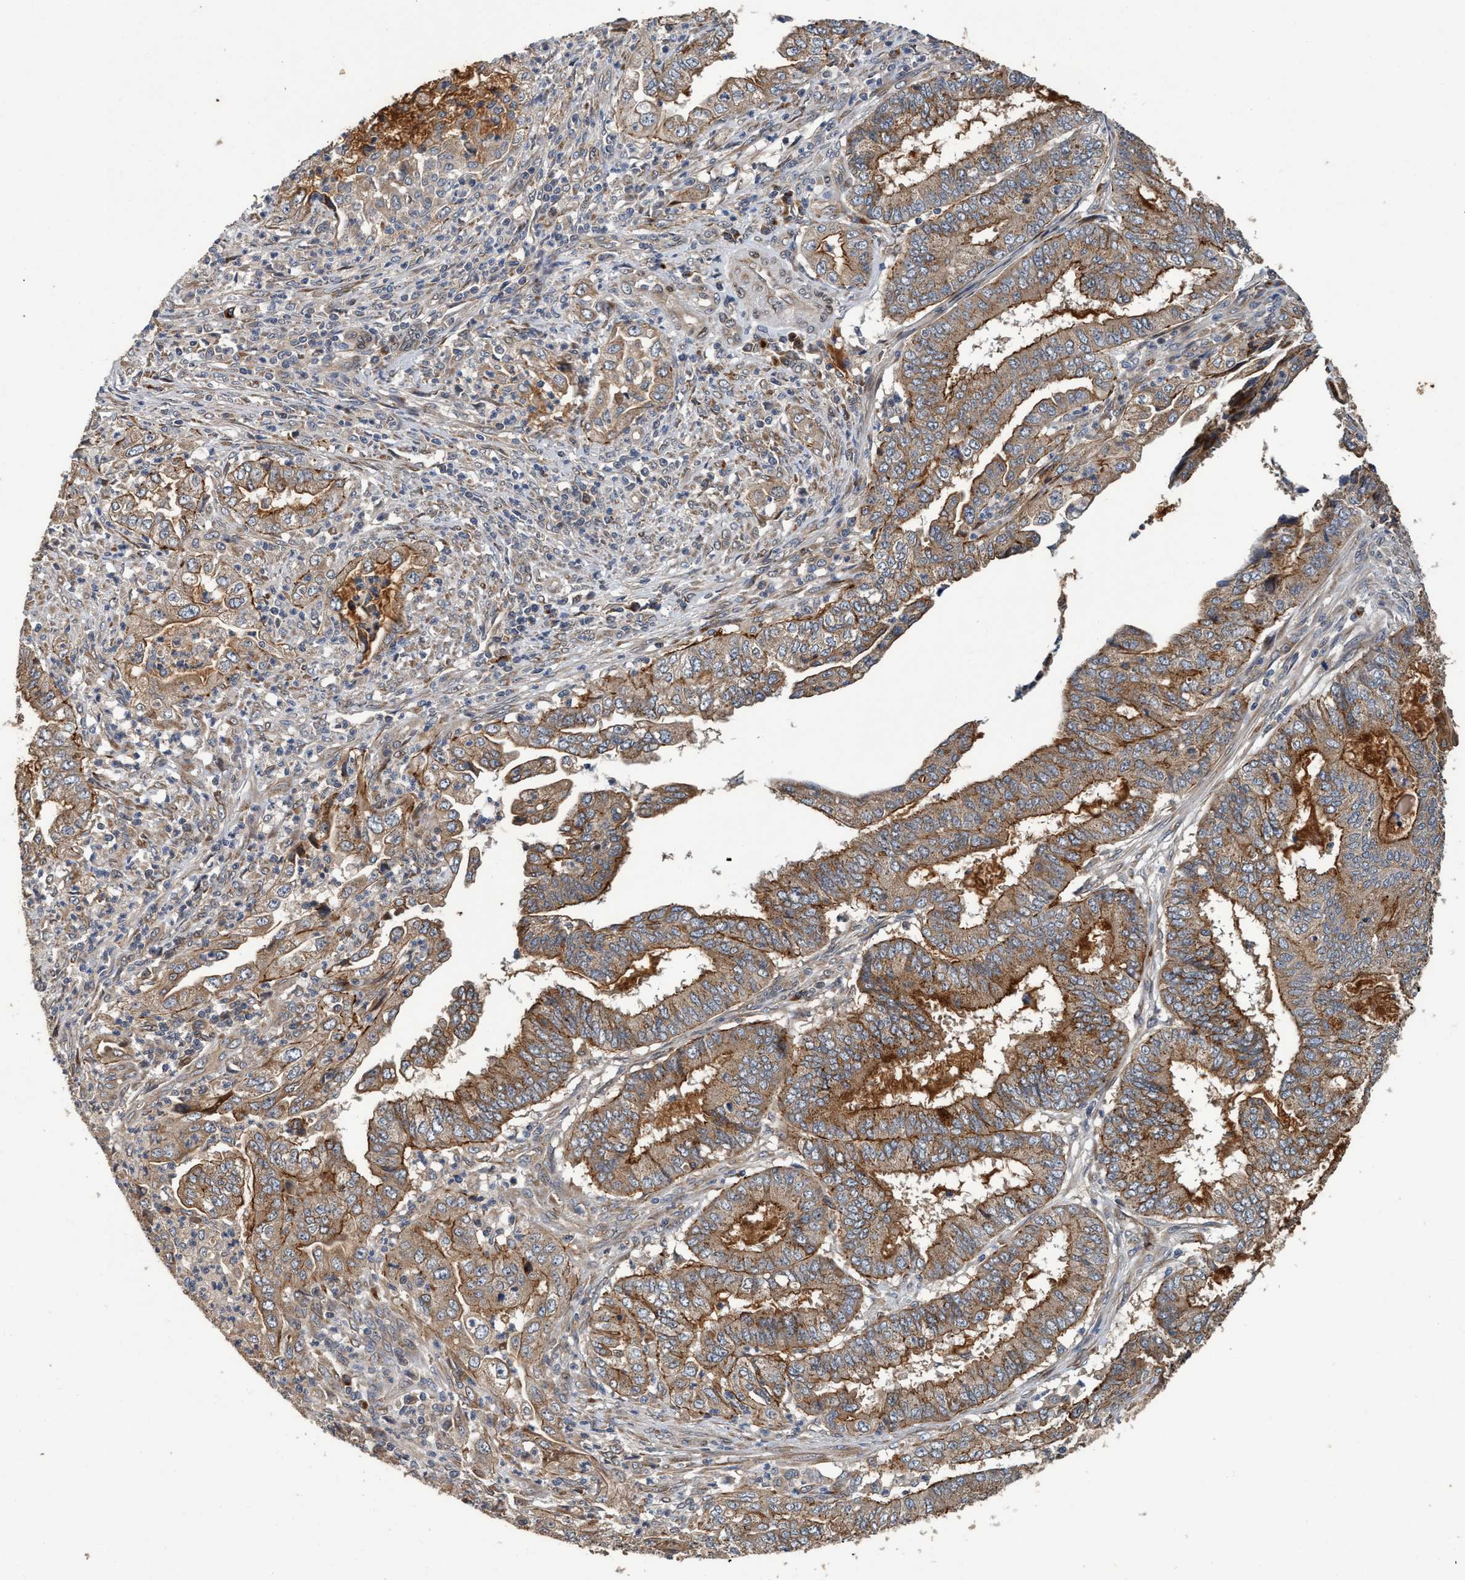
{"staining": {"intensity": "moderate", "quantity": ">75%", "location": "cytoplasmic/membranous"}, "tissue": "endometrial cancer", "cell_type": "Tumor cells", "image_type": "cancer", "snomed": [{"axis": "morphology", "description": "Adenocarcinoma, NOS"}, {"axis": "topography", "description": "Endometrium"}], "caption": "Tumor cells exhibit moderate cytoplasmic/membranous positivity in approximately >75% of cells in adenocarcinoma (endometrial). The staining was performed using DAB to visualize the protein expression in brown, while the nuclei were stained in blue with hematoxylin (Magnification: 20x).", "gene": "MACC1", "patient": {"sex": "female", "age": 51}}